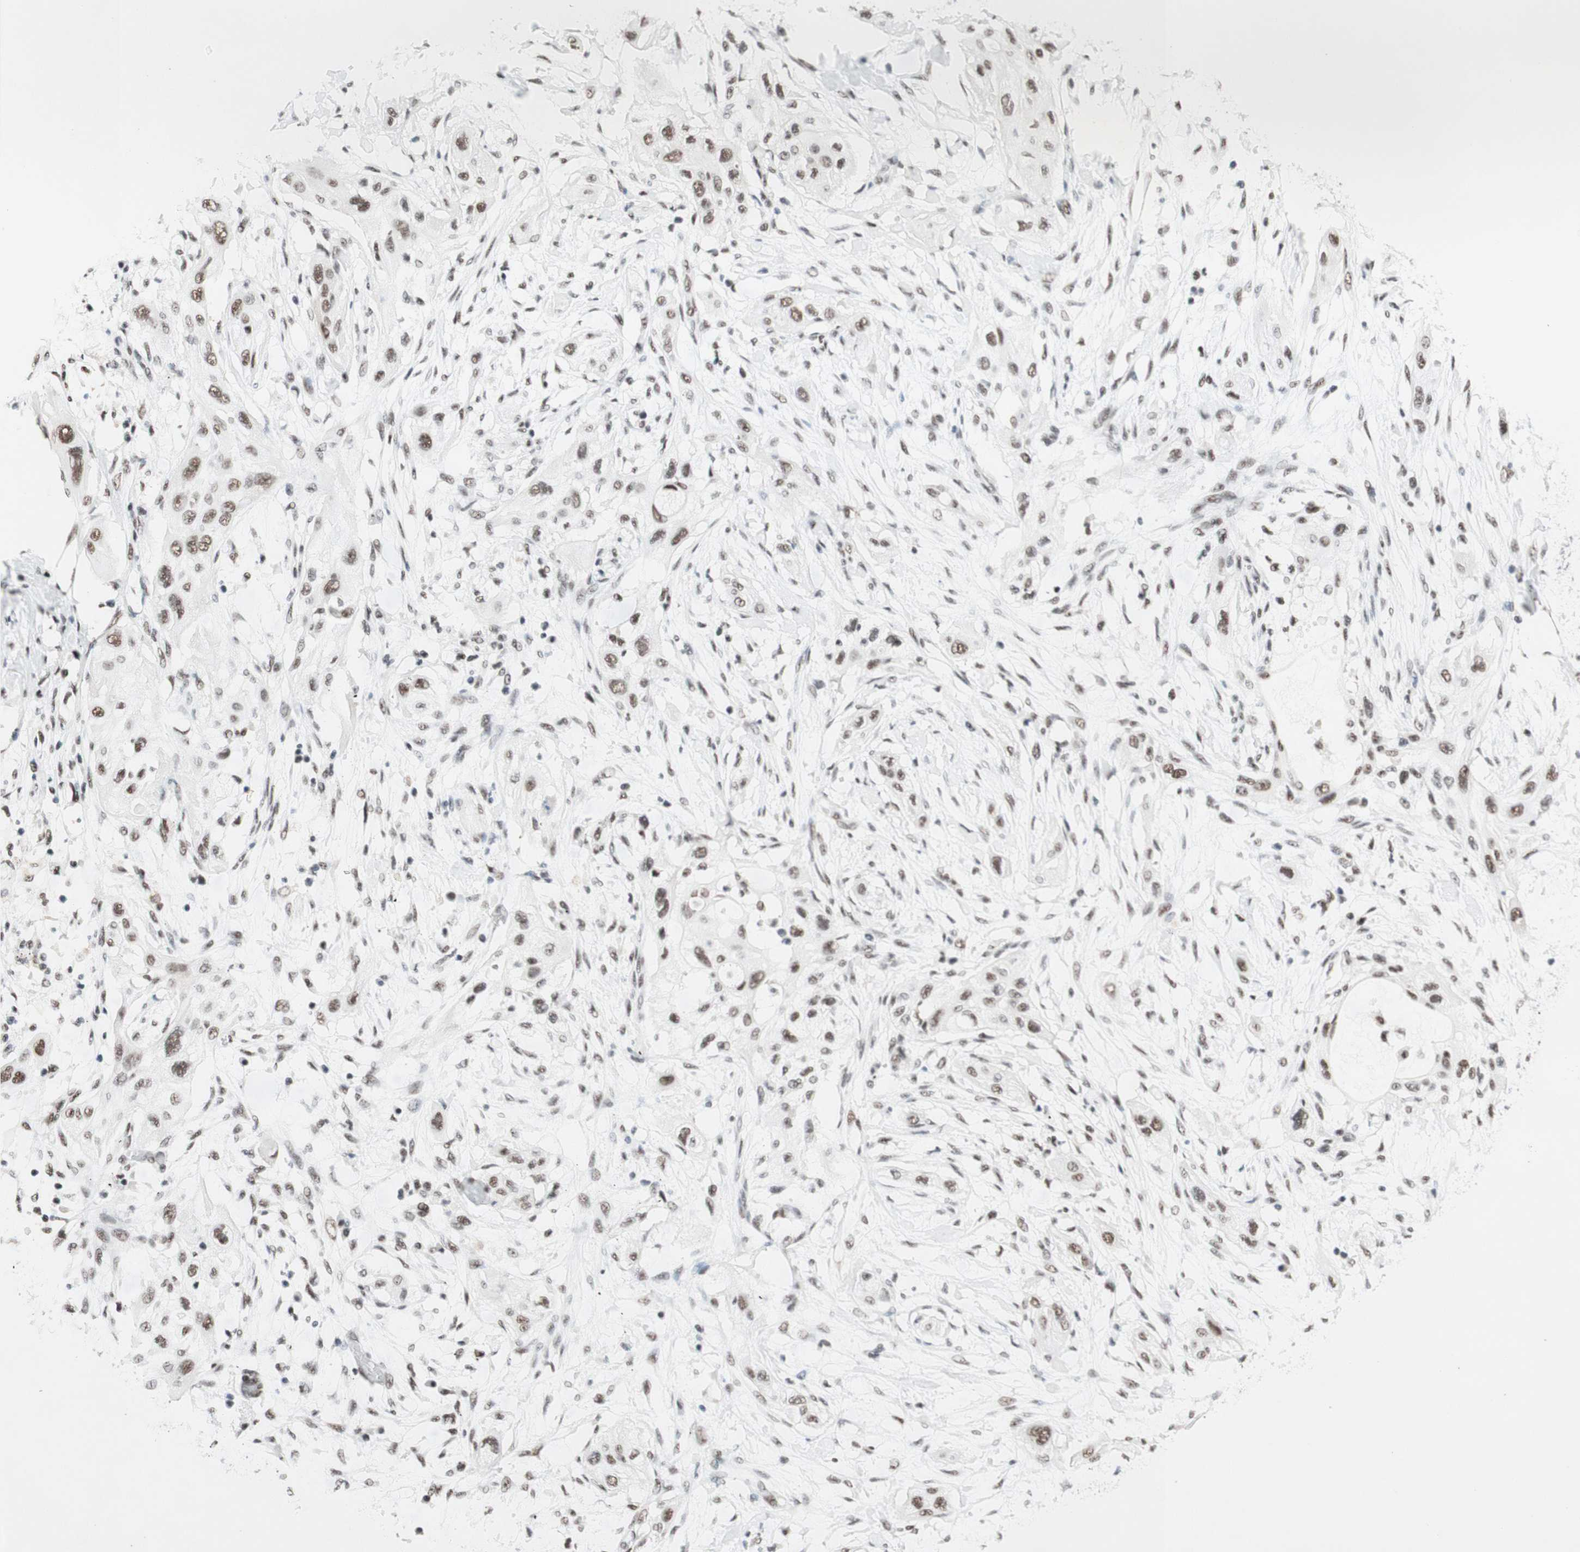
{"staining": {"intensity": "weak", "quantity": ">75%", "location": "nuclear"}, "tissue": "lung cancer", "cell_type": "Tumor cells", "image_type": "cancer", "snomed": [{"axis": "morphology", "description": "Squamous cell carcinoma, NOS"}, {"axis": "topography", "description": "Lung"}], "caption": "IHC of human lung cancer (squamous cell carcinoma) displays low levels of weak nuclear positivity in approximately >75% of tumor cells.", "gene": "PRPF19", "patient": {"sex": "female", "age": 47}}